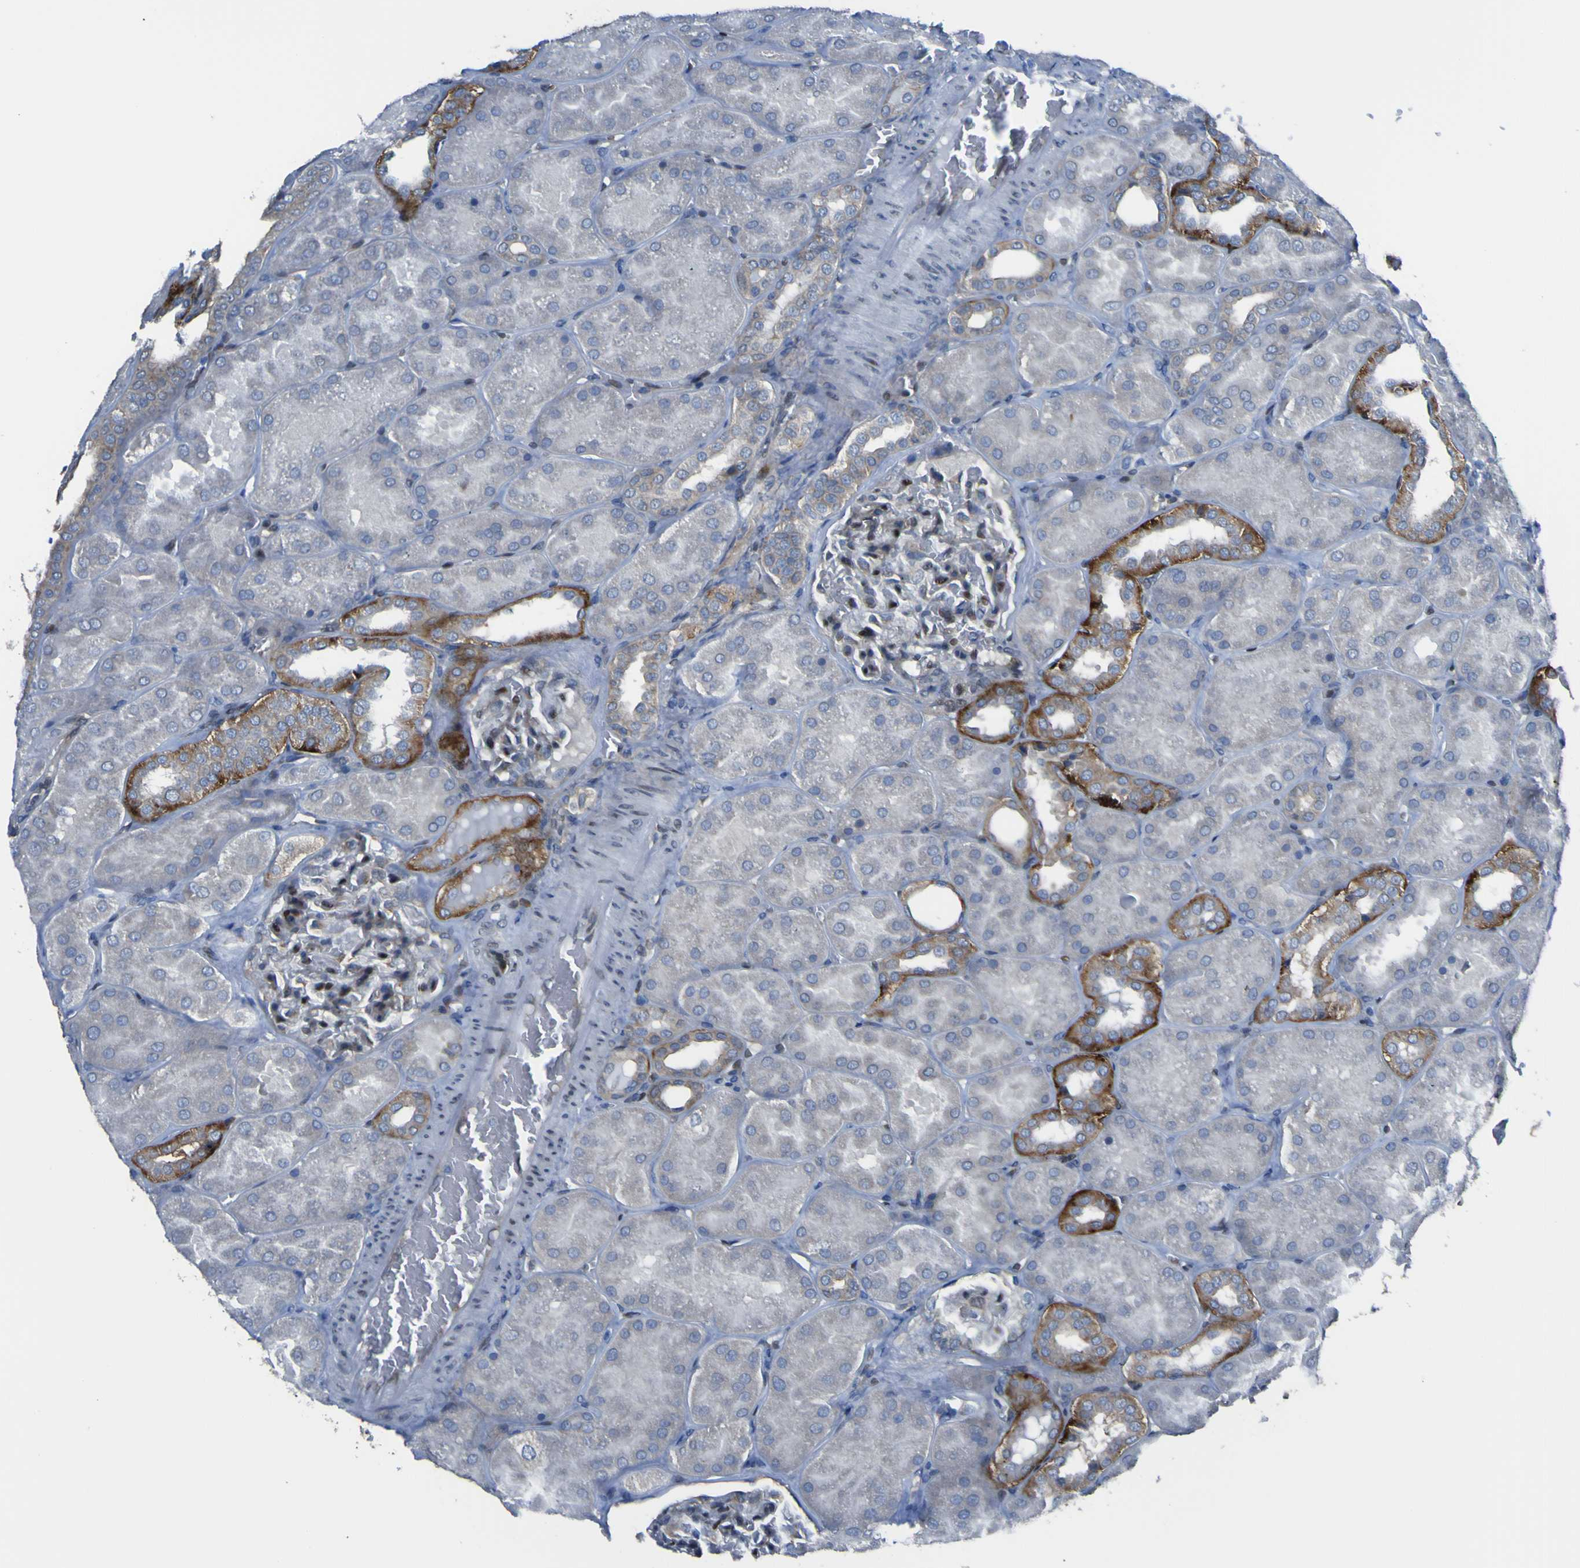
{"staining": {"intensity": "moderate", "quantity": "25%-75%", "location": "cytoplasmic/membranous,nuclear"}, "tissue": "kidney", "cell_type": "Cells in glomeruli", "image_type": "normal", "snomed": [{"axis": "morphology", "description": "Normal tissue, NOS"}, {"axis": "topography", "description": "Kidney"}], "caption": "Kidney stained with a brown dye displays moderate cytoplasmic/membranous,nuclear positive positivity in about 25%-75% of cells in glomeruli.", "gene": "LRRN1", "patient": {"sex": "male", "age": 28}}